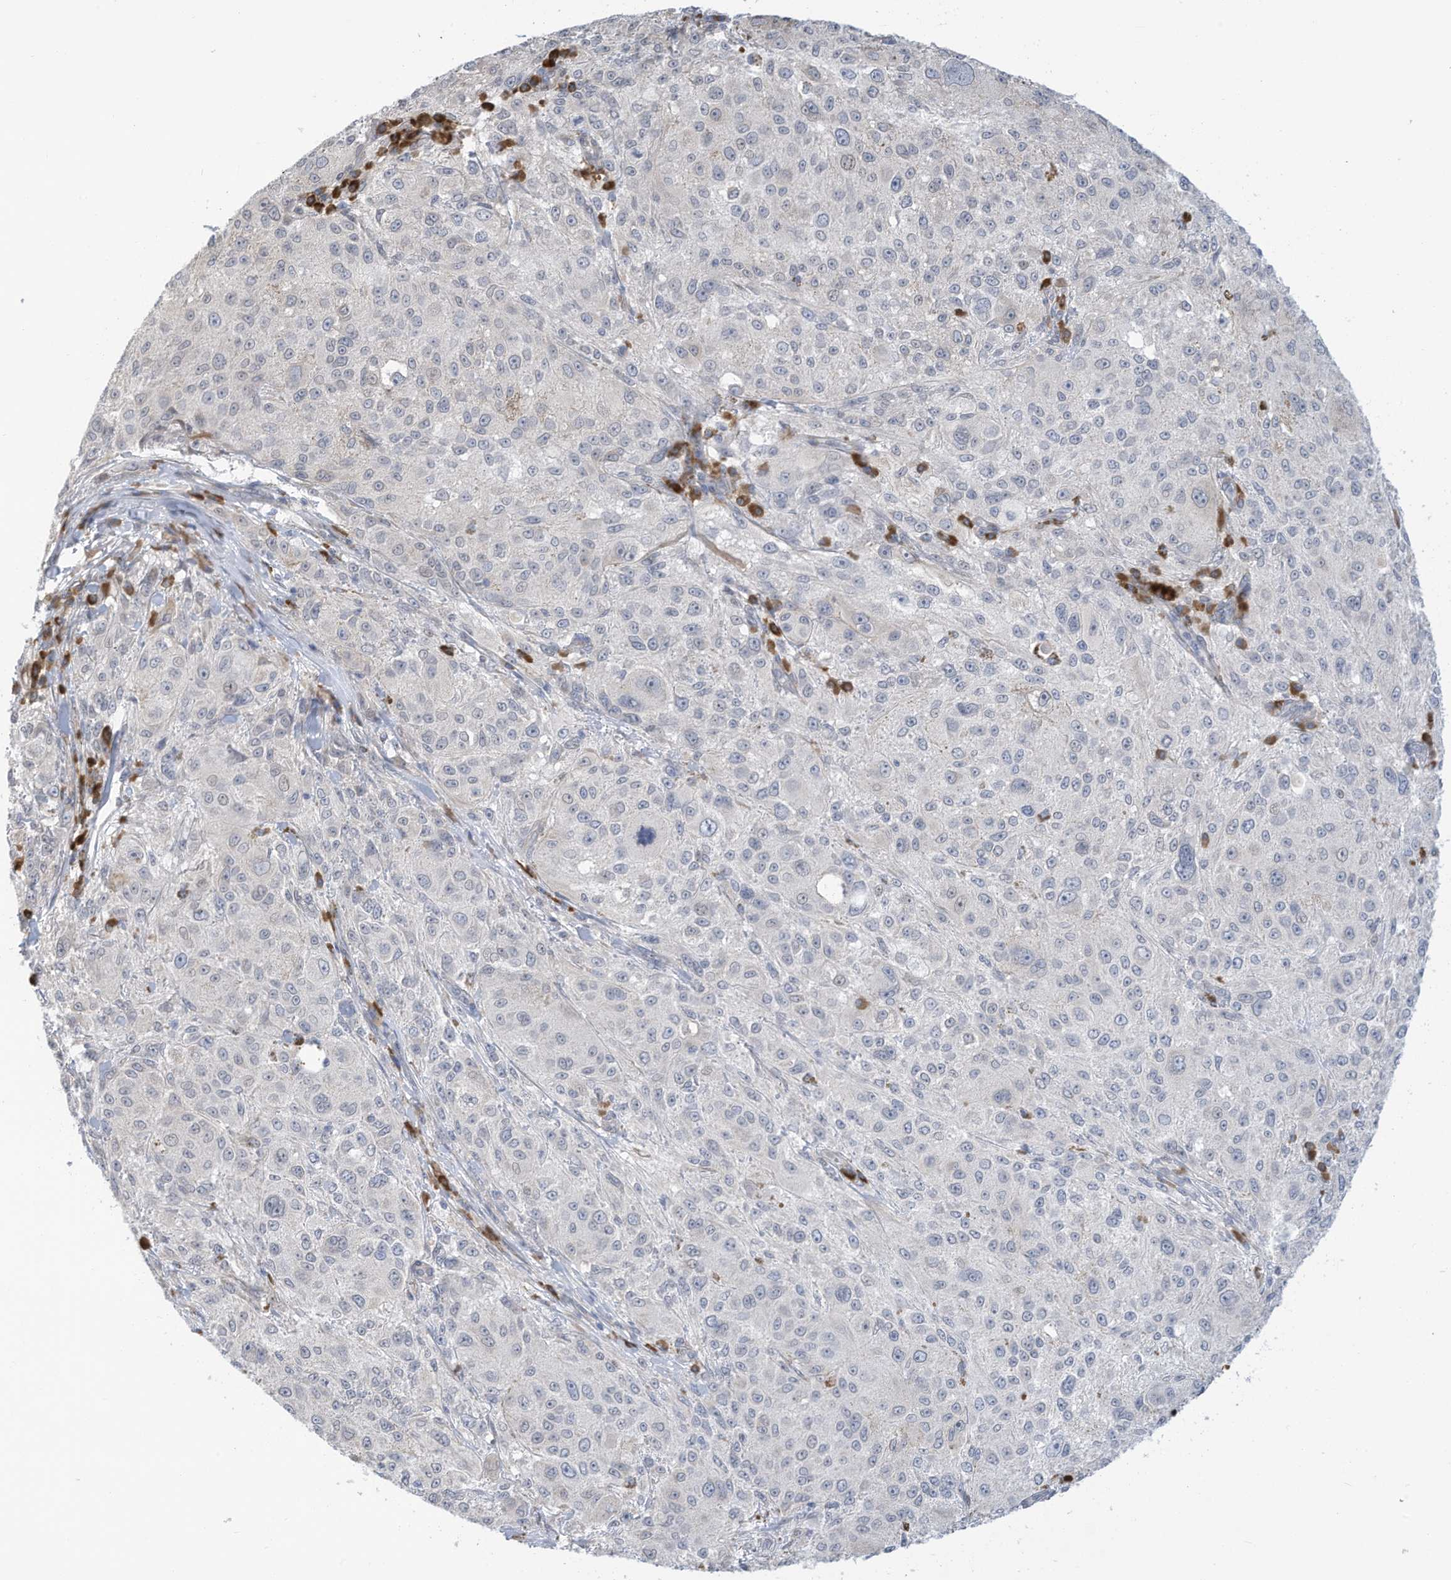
{"staining": {"intensity": "negative", "quantity": "none", "location": "none"}, "tissue": "melanoma", "cell_type": "Tumor cells", "image_type": "cancer", "snomed": [{"axis": "morphology", "description": "Necrosis, NOS"}, {"axis": "morphology", "description": "Malignant melanoma, NOS"}, {"axis": "topography", "description": "Skin"}], "caption": "Tumor cells show no significant staining in malignant melanoma.", "gene": "ZNF292", "patient": {"sex": "female", "age": 87}}